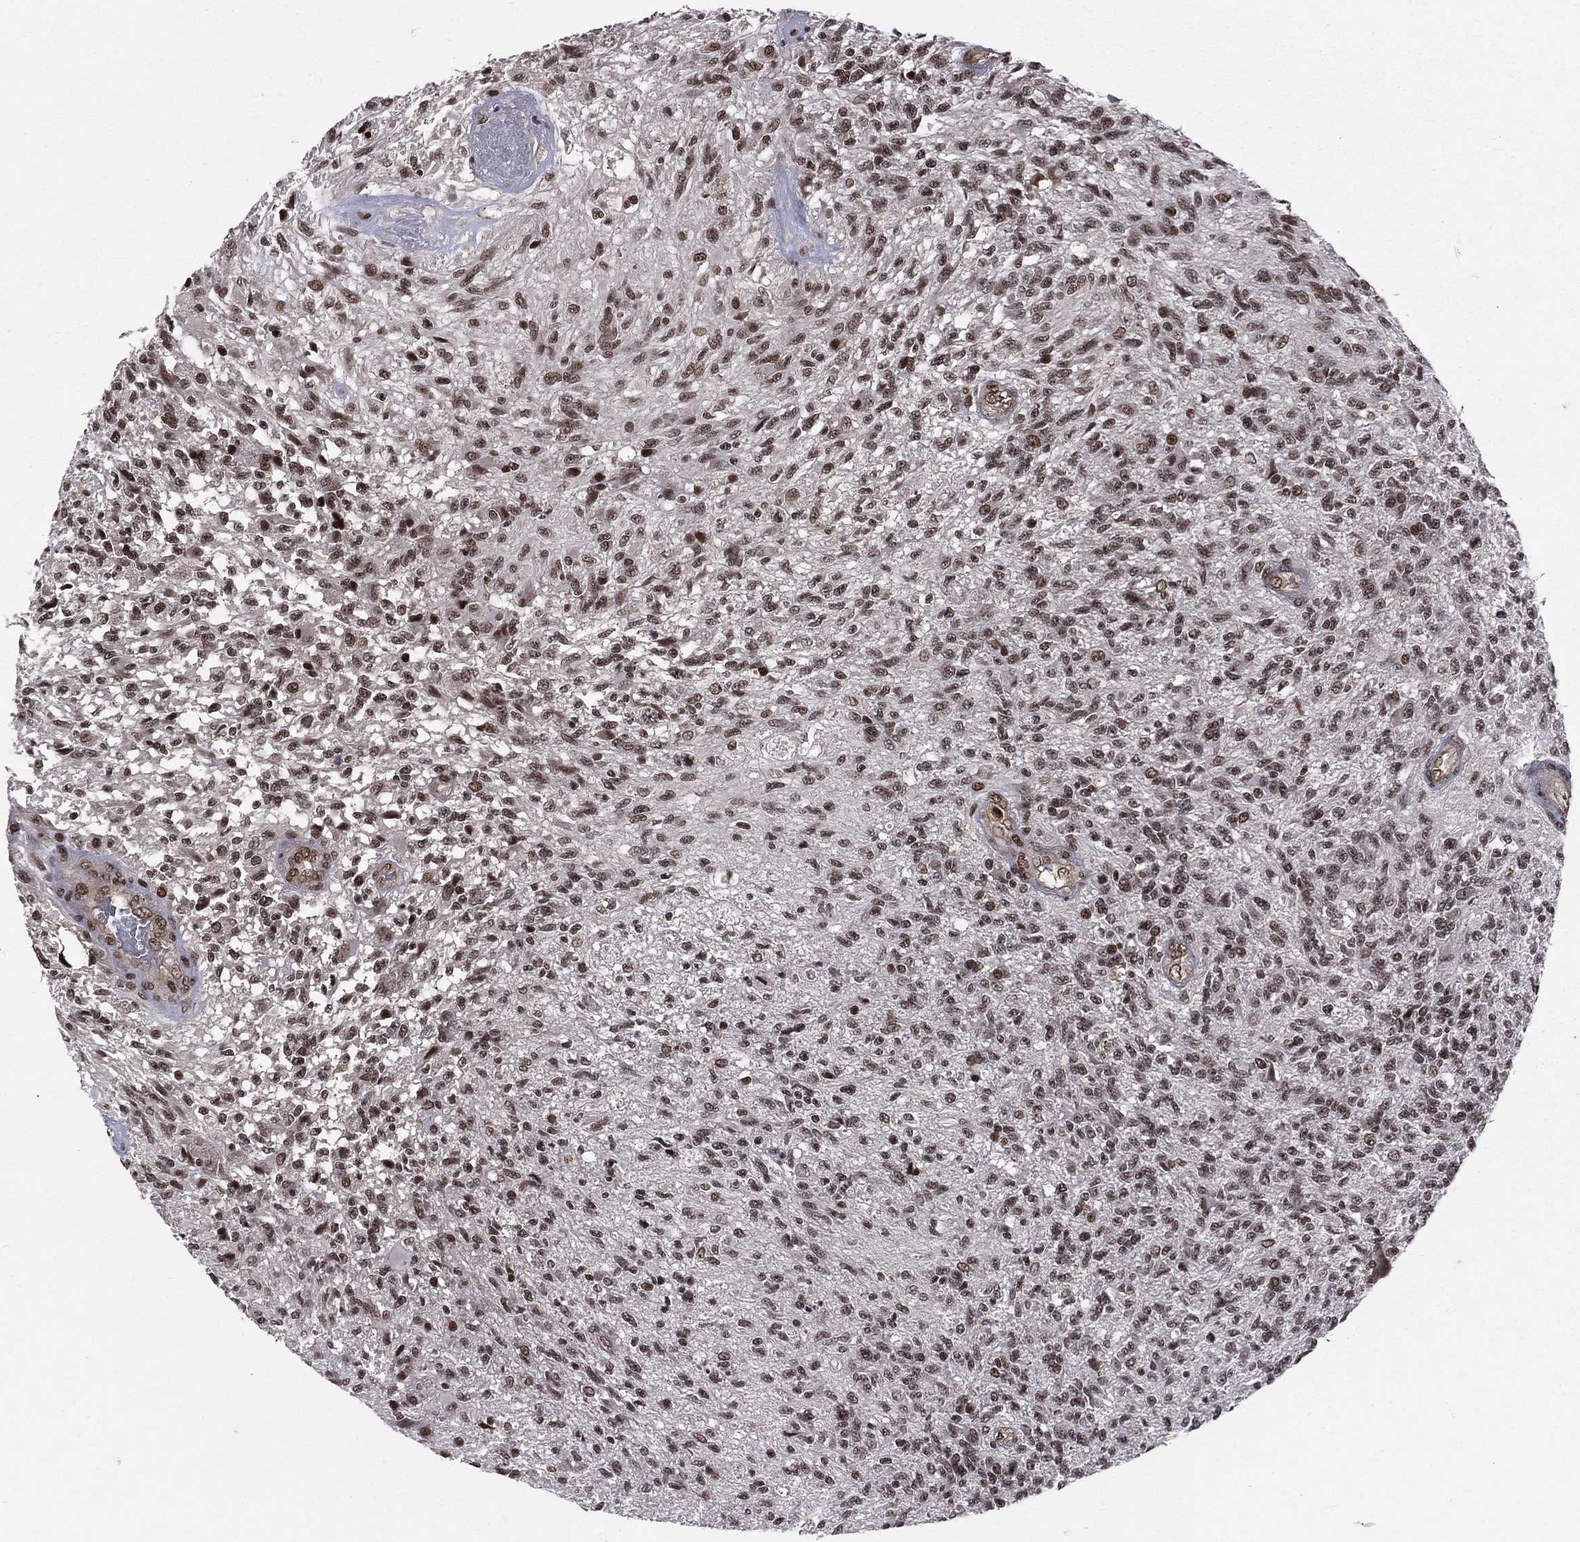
{"staining": {"intensity": "strong", "quantity": "25%-75%", "location": "nuclear"}, "tissue": "glioma", "cell_type": "Tumor cells", "image_type": "cancer", "snomed": [{"axis": "morphology", "description": "Glioma, malignant, High grade"}, {"axis": "topography", "description": "Brain"}], "caption": "Malignant high-grade glioma stained with a protein marker exhibits strong staining in tumor cells.", "gene": "SMC3", "patient": {"sex": "male", "age": 56}}